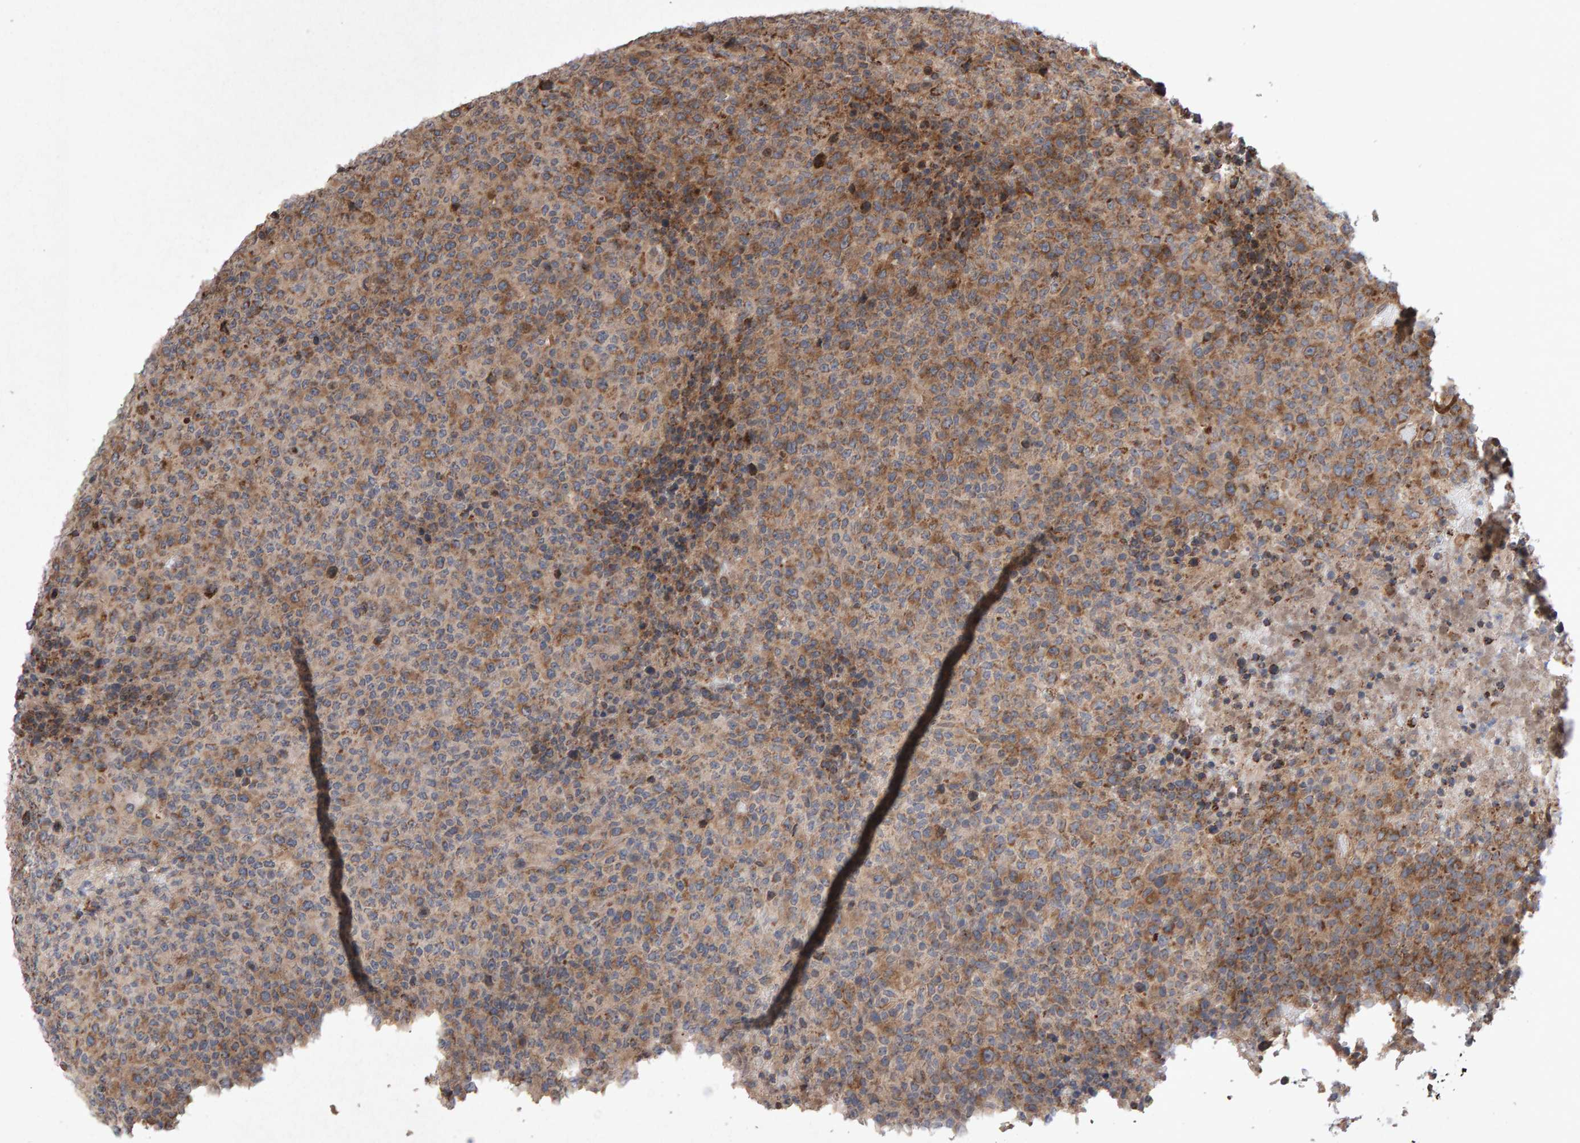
{"staining": {"intensity": "moderate", "quantity": "25%-75%", "location": "cytoplasmic/membranous"}, "tissue": "lymphoma", "cell_type": "Tumor cells", "image_type": "cancer", "snomed": [{"axis": "morphology", "description": "Malignant lymphoma, non-Hodgkin's type, High grade"}, {"axis": "topography", "description": "Lymph node"}], "caption": "Tumor cells demonstrate medium levels of moderate cytoplasmic/membranous positivity in approximately 25%-75% of cells in lymphoma.", "gene": "PECR", "patient": {"sex": "male", "age": 13}}